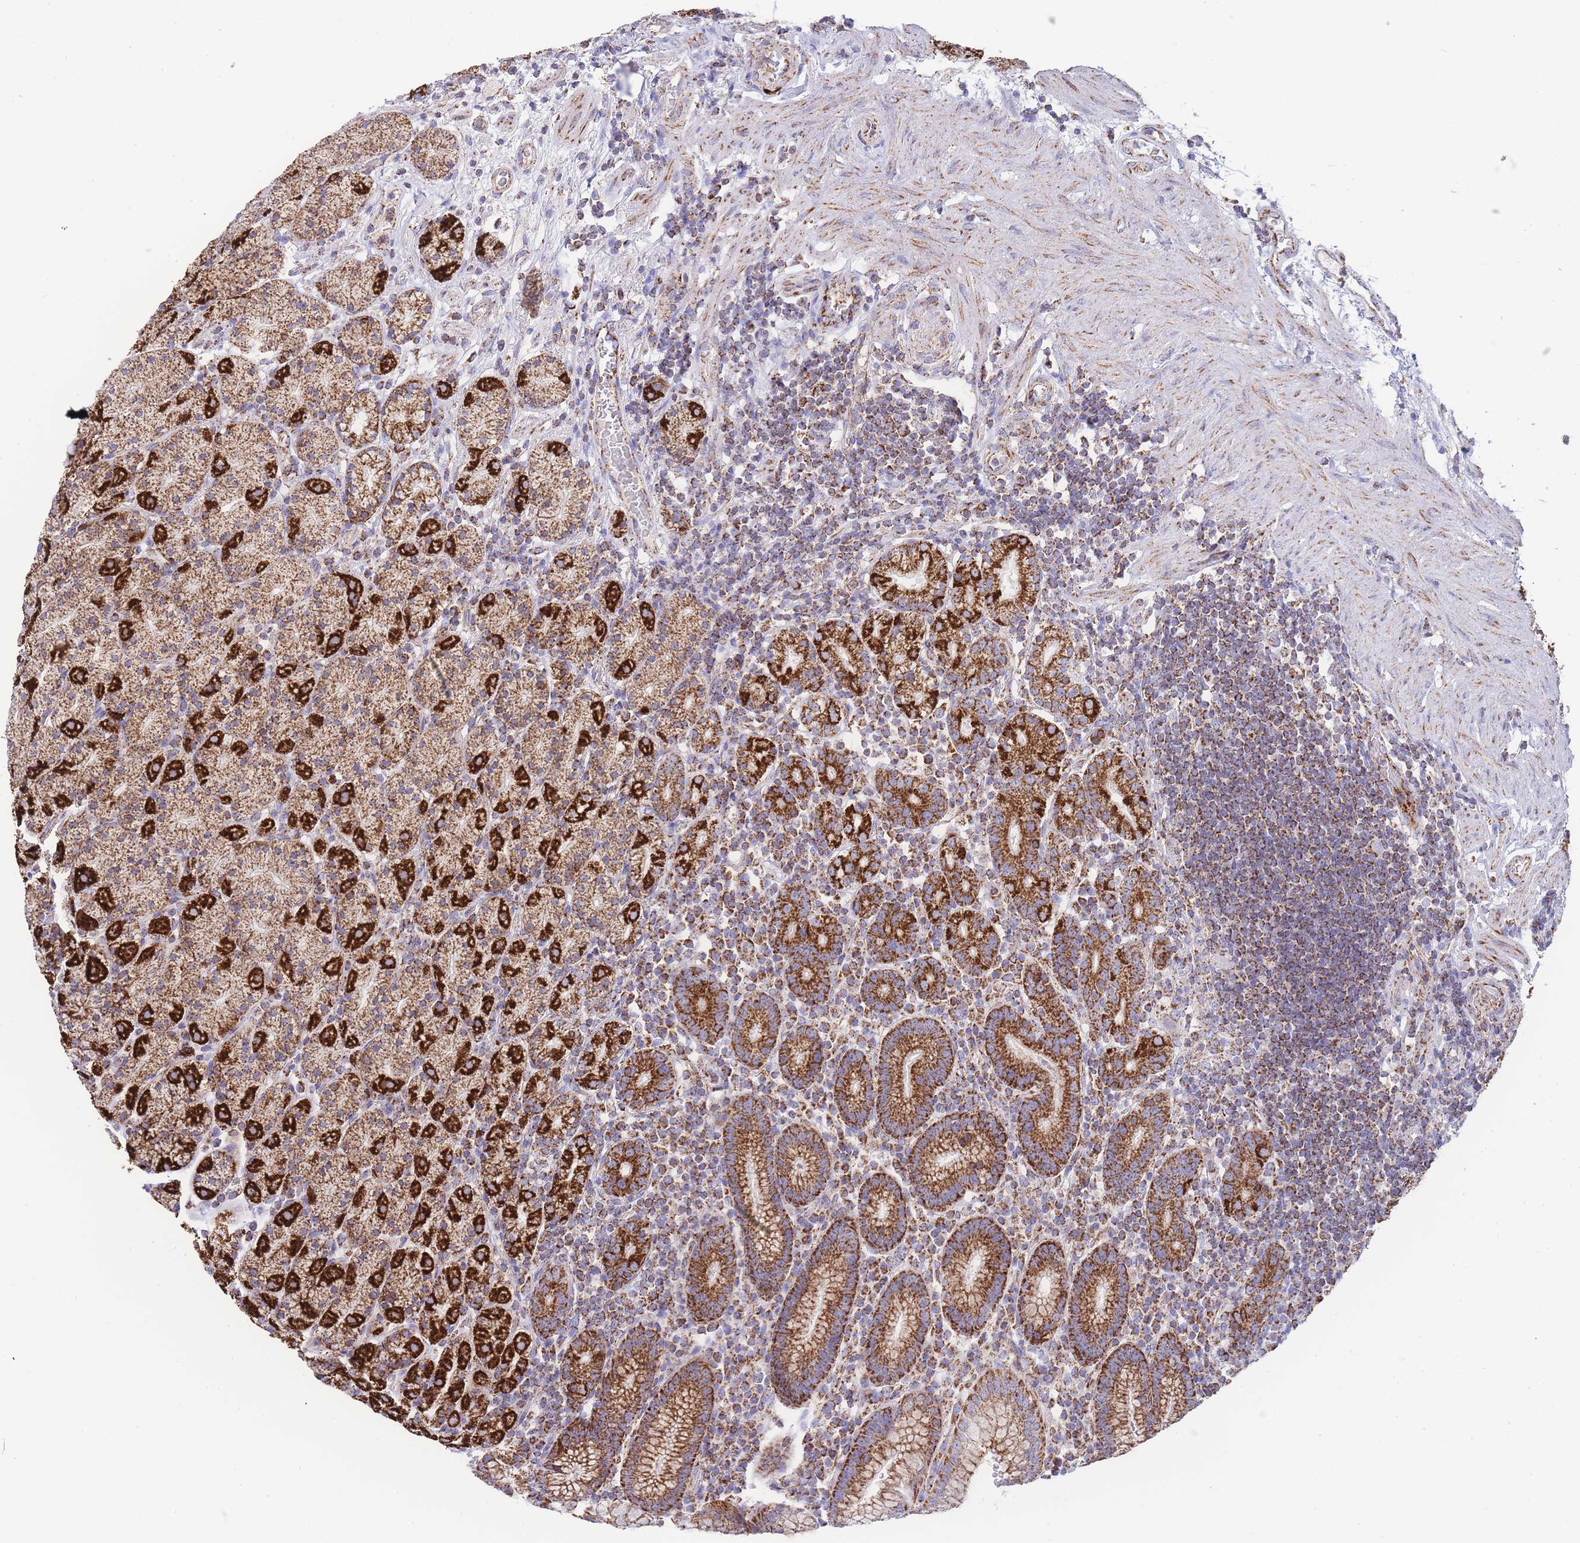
{"staining": {"intensity": "strong", "quantity": ">75%", "location": "cytoplasmic/membranous"}, "tissue": "stomach", "cell_type": "Glandular cells", "image_type": "normal", "snomed": [{"axis": "morphology", "description": "Normal tissue, NOS"}, {"axis": "topography", "description": "Stomach, upper"}, {"axis": "topography", "description": "Stomach"}], "caption": "A high-resolution histopathology image shows immunohistochemistry staining of unremarkable stomach, which exhibits strong cytoplasmic/membranous staining in about >75% of glandular cells.", "gene": "GSTM1", "patient": {"sex": "male", "age": 62}}